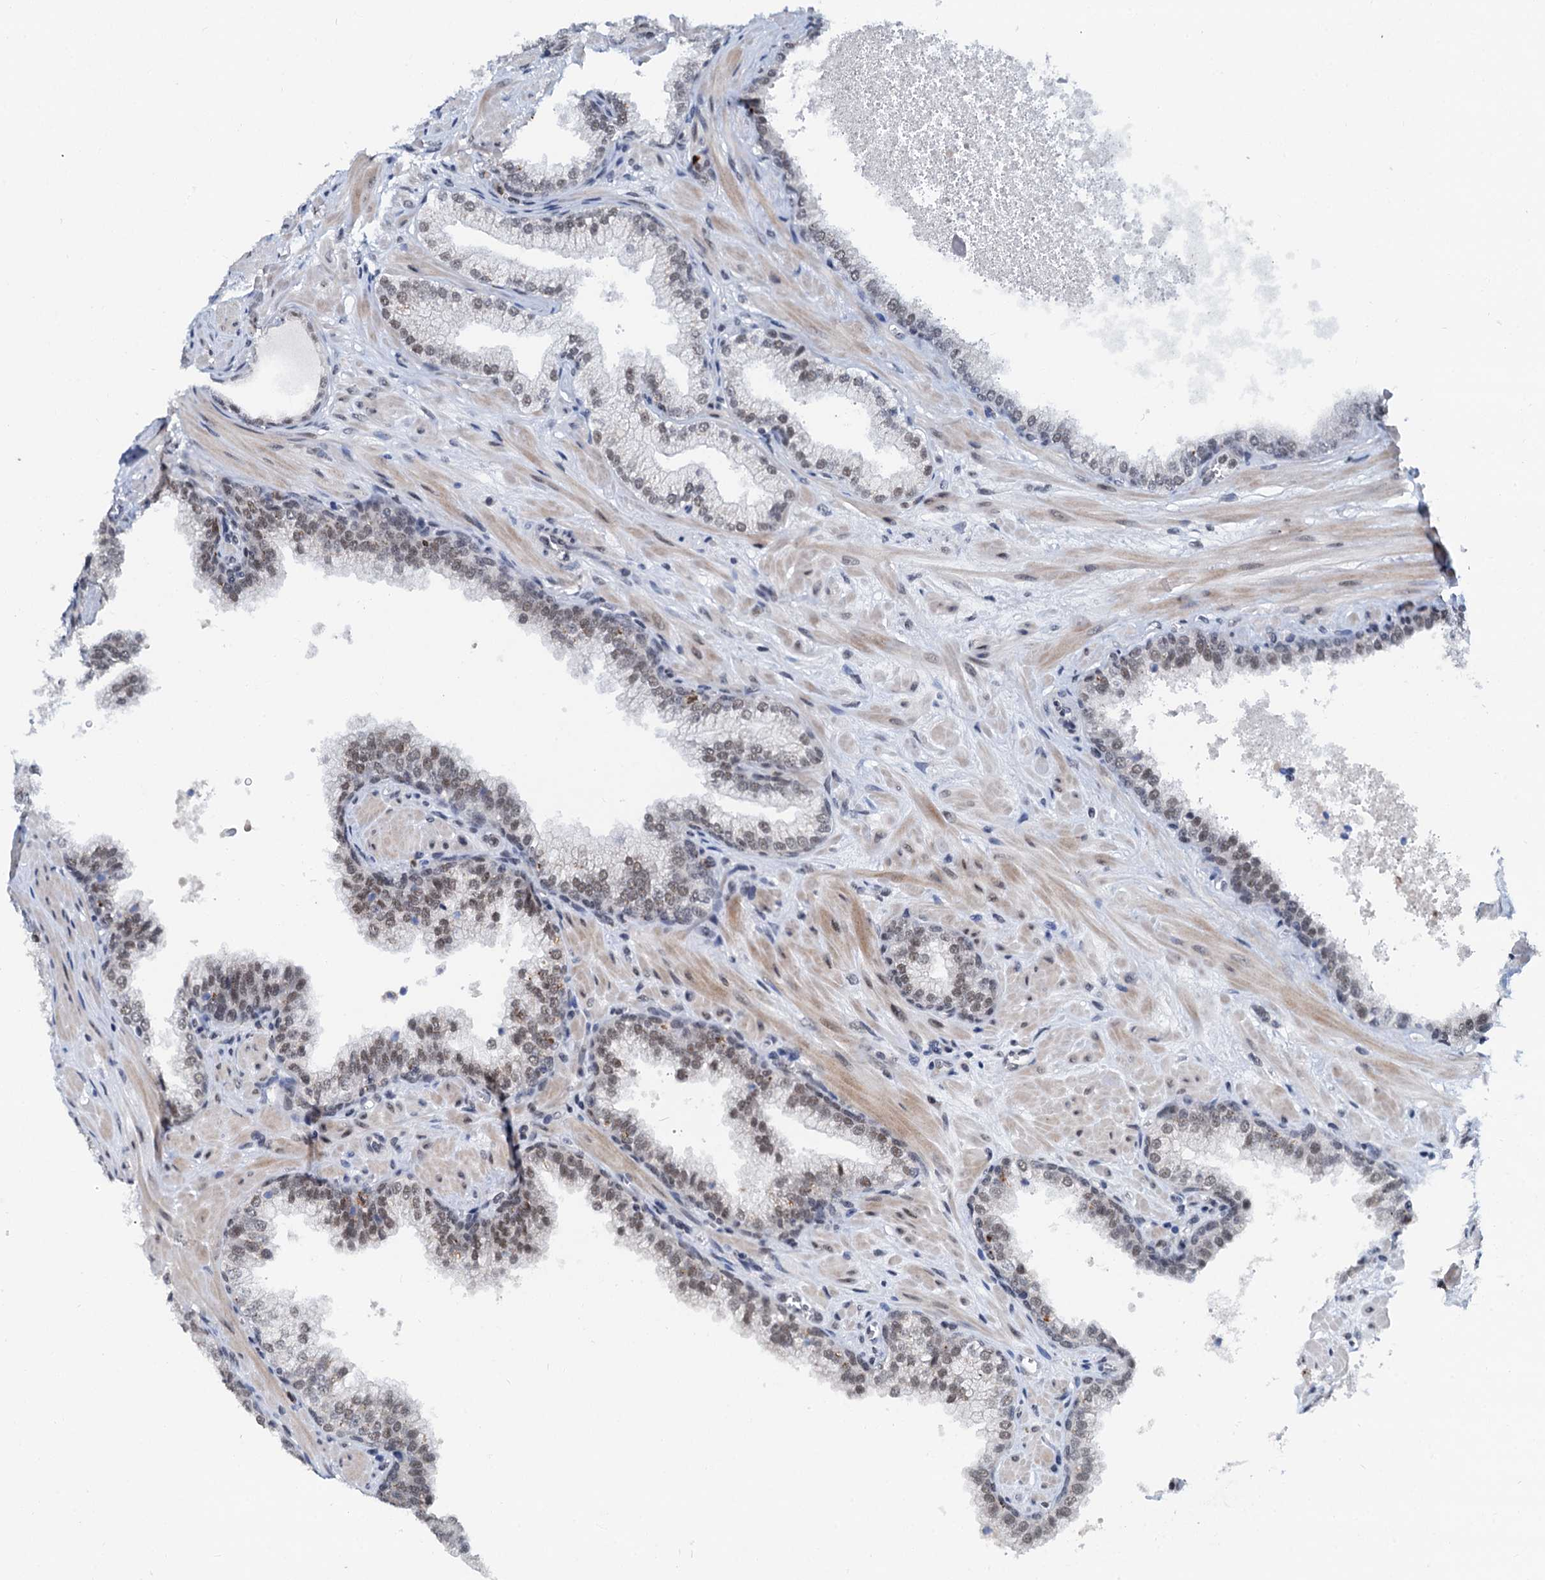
{"staining": {"intensity": "moderate", "quantity": ">75%", "location": "nuclear"}, "tissue": "prostate", "cell_type": "Glandular cells", "image_type": "normal", "snomed": [{"axis": "morphology", "description": "Normal tissue, NOS"}, {"axis": "topography", "description": "Prostate"}], "caption": "Moderate nuclear staining is present in approximately >75% of glandular cells in benign prostate. The protein of interest is shown in brown color, while the nuclei are stained blue.", "gene": "SNRPD1", "patient": {"sex": "male", "age": 60}}